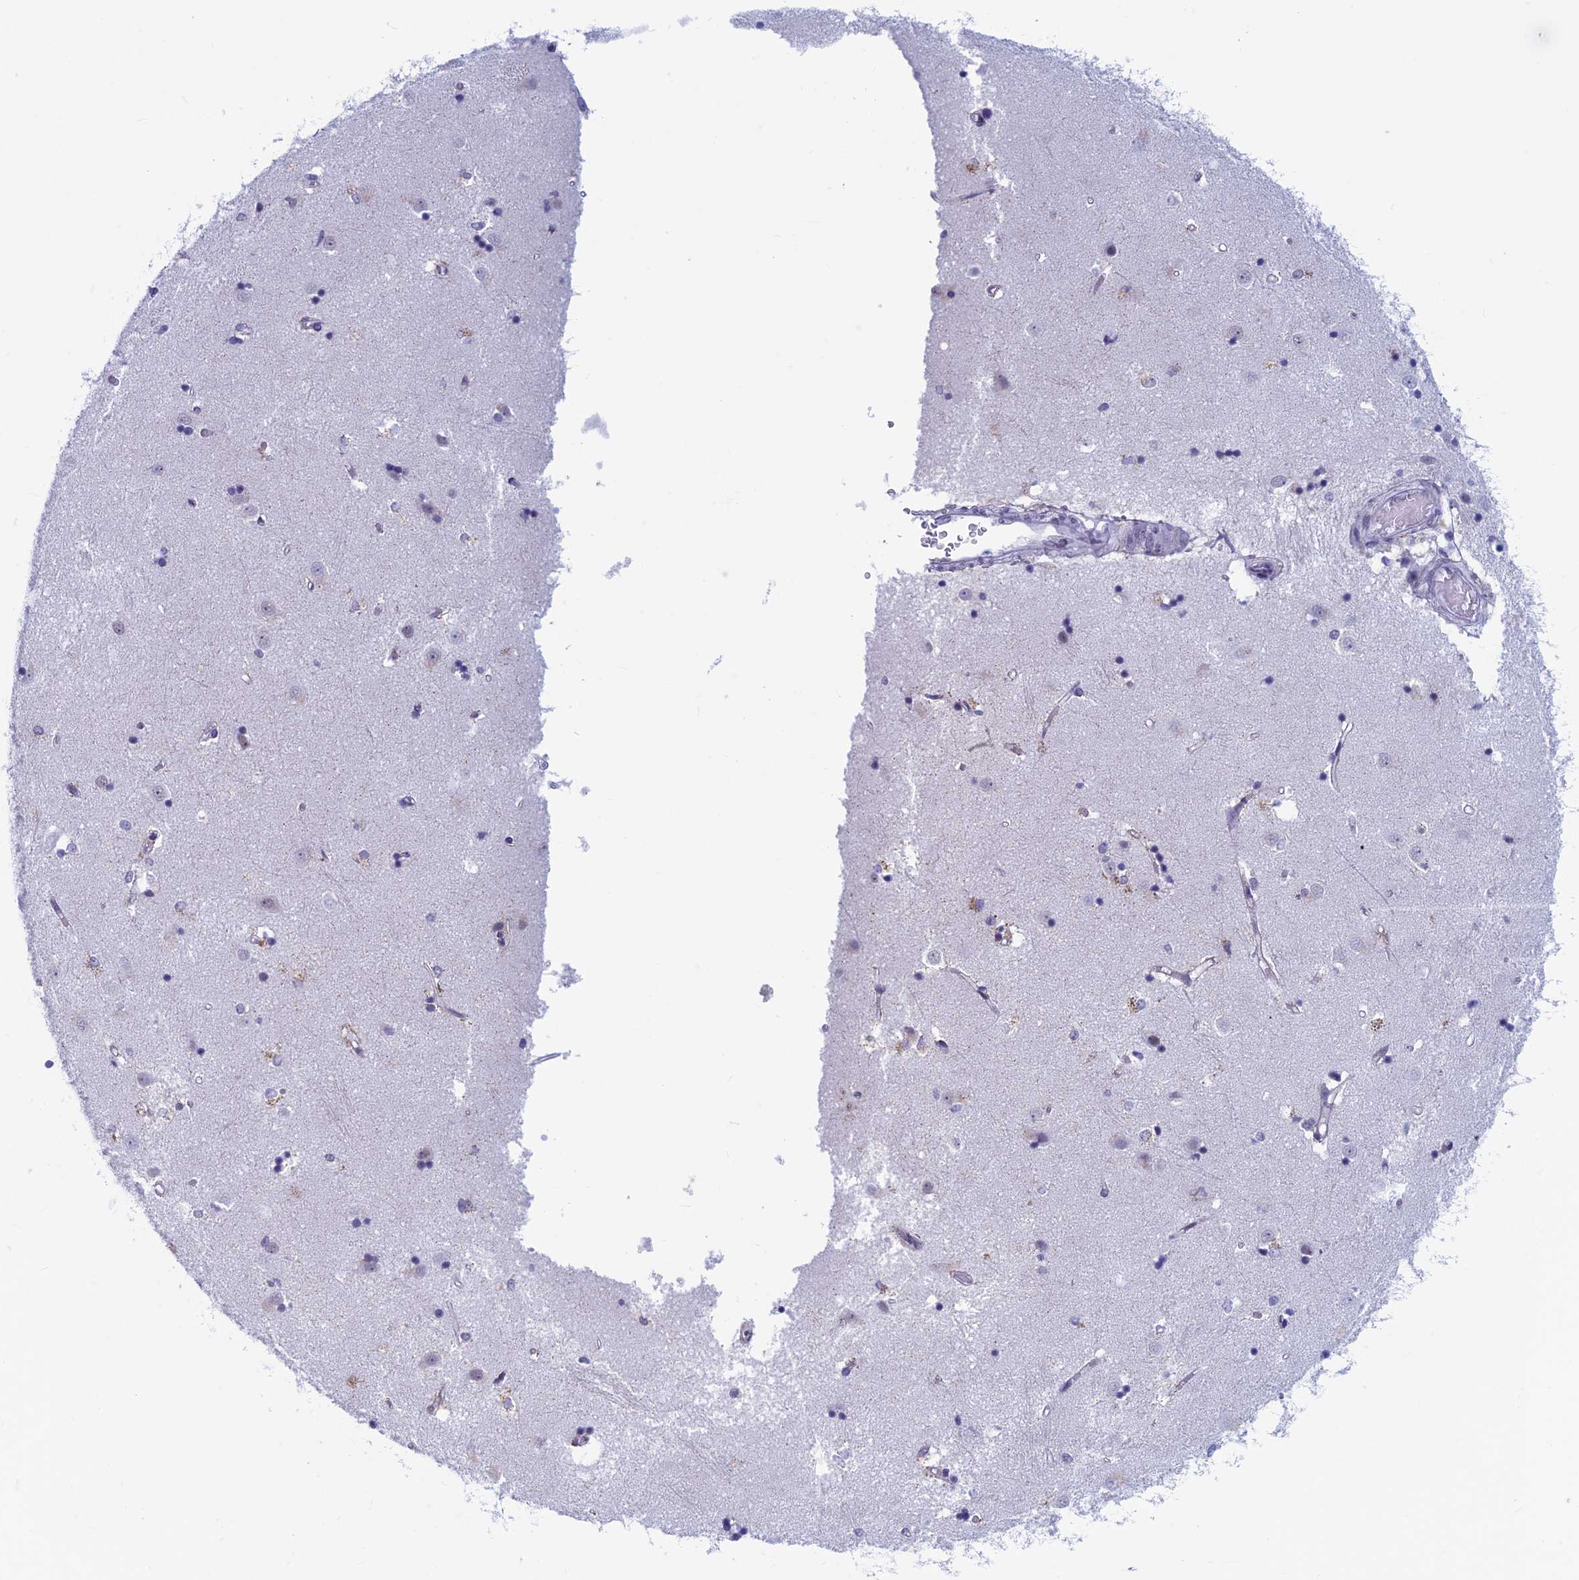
{"staining": {"intensity": "negative", "quantity": "none", "location": "none"}, "tissue": "caudate", "cell_type": "Glial cells", "image_type": "normal", "snomed": [{"axis": "morphology", "description": "Normal tissue, NOS"}, {"axis": "topography", "description": "Lateral ventricle wall"}], "caption": "Micrograph shows no significant protein expression in glial cells of unremarkable caudate. Brightfield microscopy of IHC stained with DAB (brown) and hematoxylin (blue), captured at high magnification.", "gene": "ASH2L", "patient": {"sex": "male", "age": 45}}